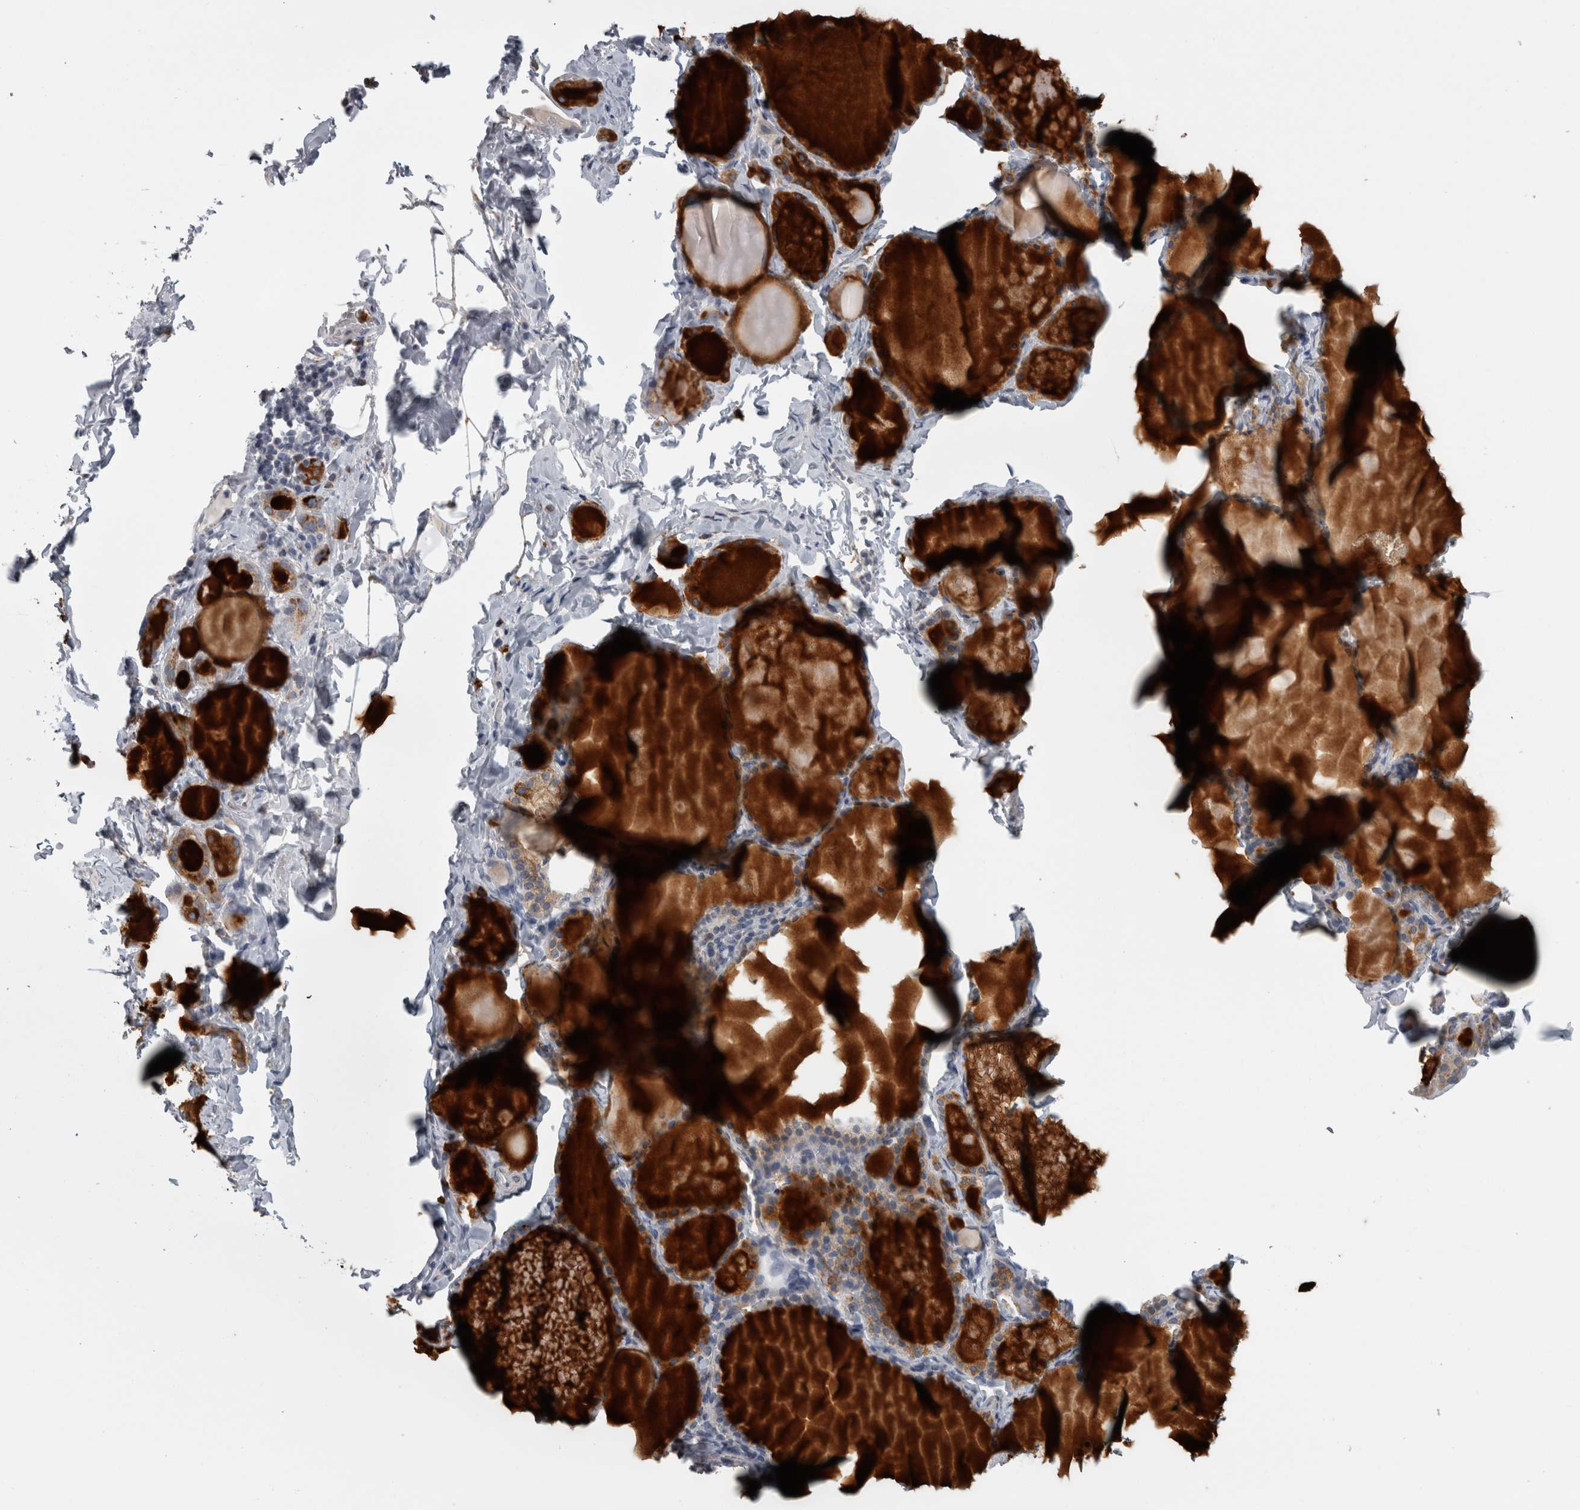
{"staining": {"intensity": "weak", "quantity": "25%-75%", "location": "cytoplasmic/membranous"}, "tissue": "thyroid gland", "cell_type": "Glandular cells", "image_type": "normal", "snomed": [{"axis": "morphology", "description": "Normal tissue, NOS"}, {"axis": "topography", "description": "Thyroid gland"}], "caption": "Protein staining of normal thyroid gland shows weak cytoplasmic/membranous positivity in approximately 25%-75% of glandular cells.", "gene": "TCAP", "patient": {"sex": "male", "age": 56}}